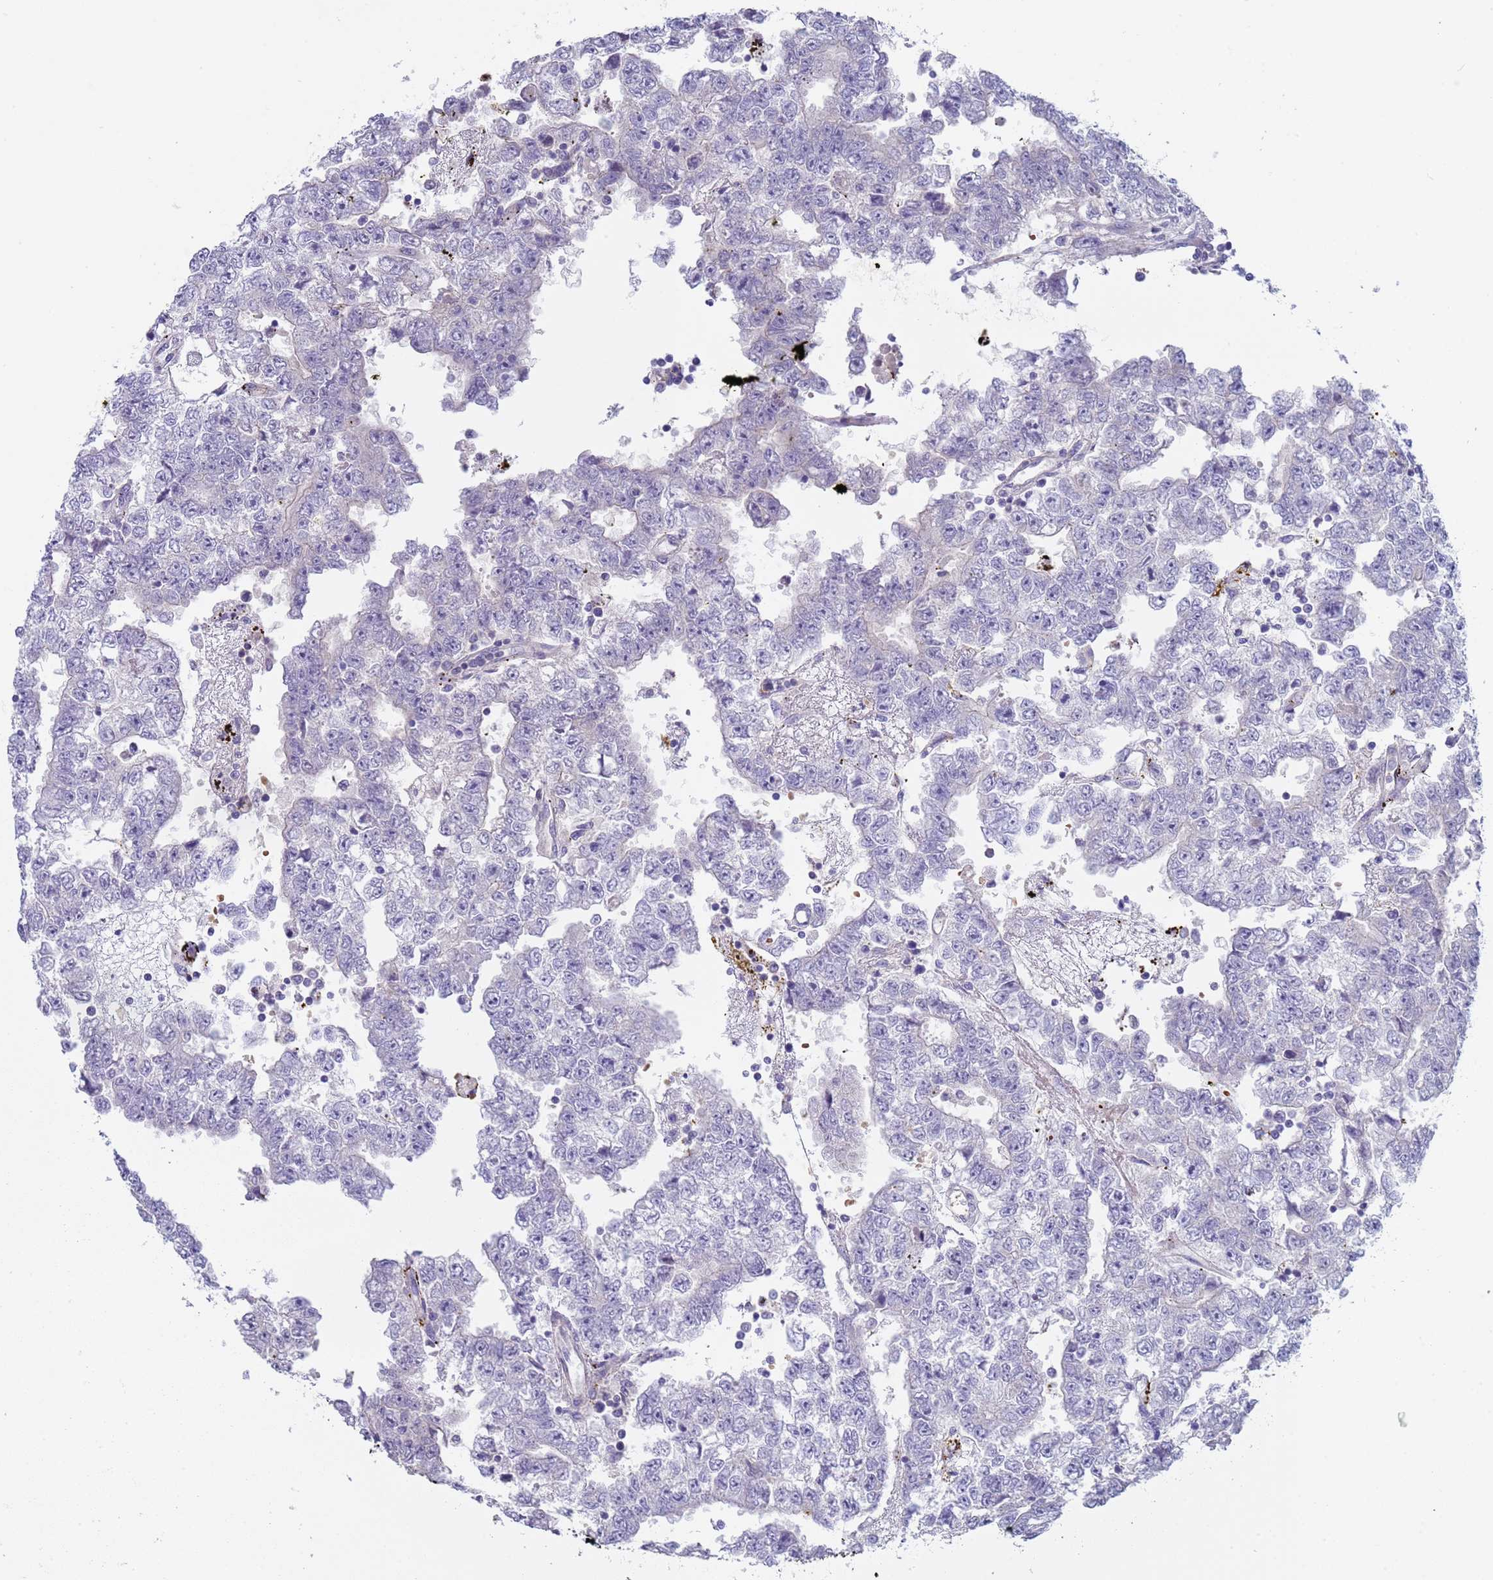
{"staining": {"intensity": "negative", "quantity": "none", "location": "none"}, "tissue": "testis cancer", "cell_type": "Tumor cells", "image_type": "cancer", "snomed": [{"axis": "morphology", "description": "Carcinoma, Embryonal, NOS"}, {"axis": "topography", "description": "Testis"}], "caption": "High power microscopy histopathology image of an IHC micrograph of testis cancer (embryonal carcinoma), revealing no significant positivity in tumor cells. The staining was performed using DAB (3,3'-diaminobenzidine) to visualize the protein expression in brown, while the nuclei were stained in blue with hematoxylin (Magnification: 20x).", "gene": "KBTBD3", "patient": {"sex": "male", "age": 25}}